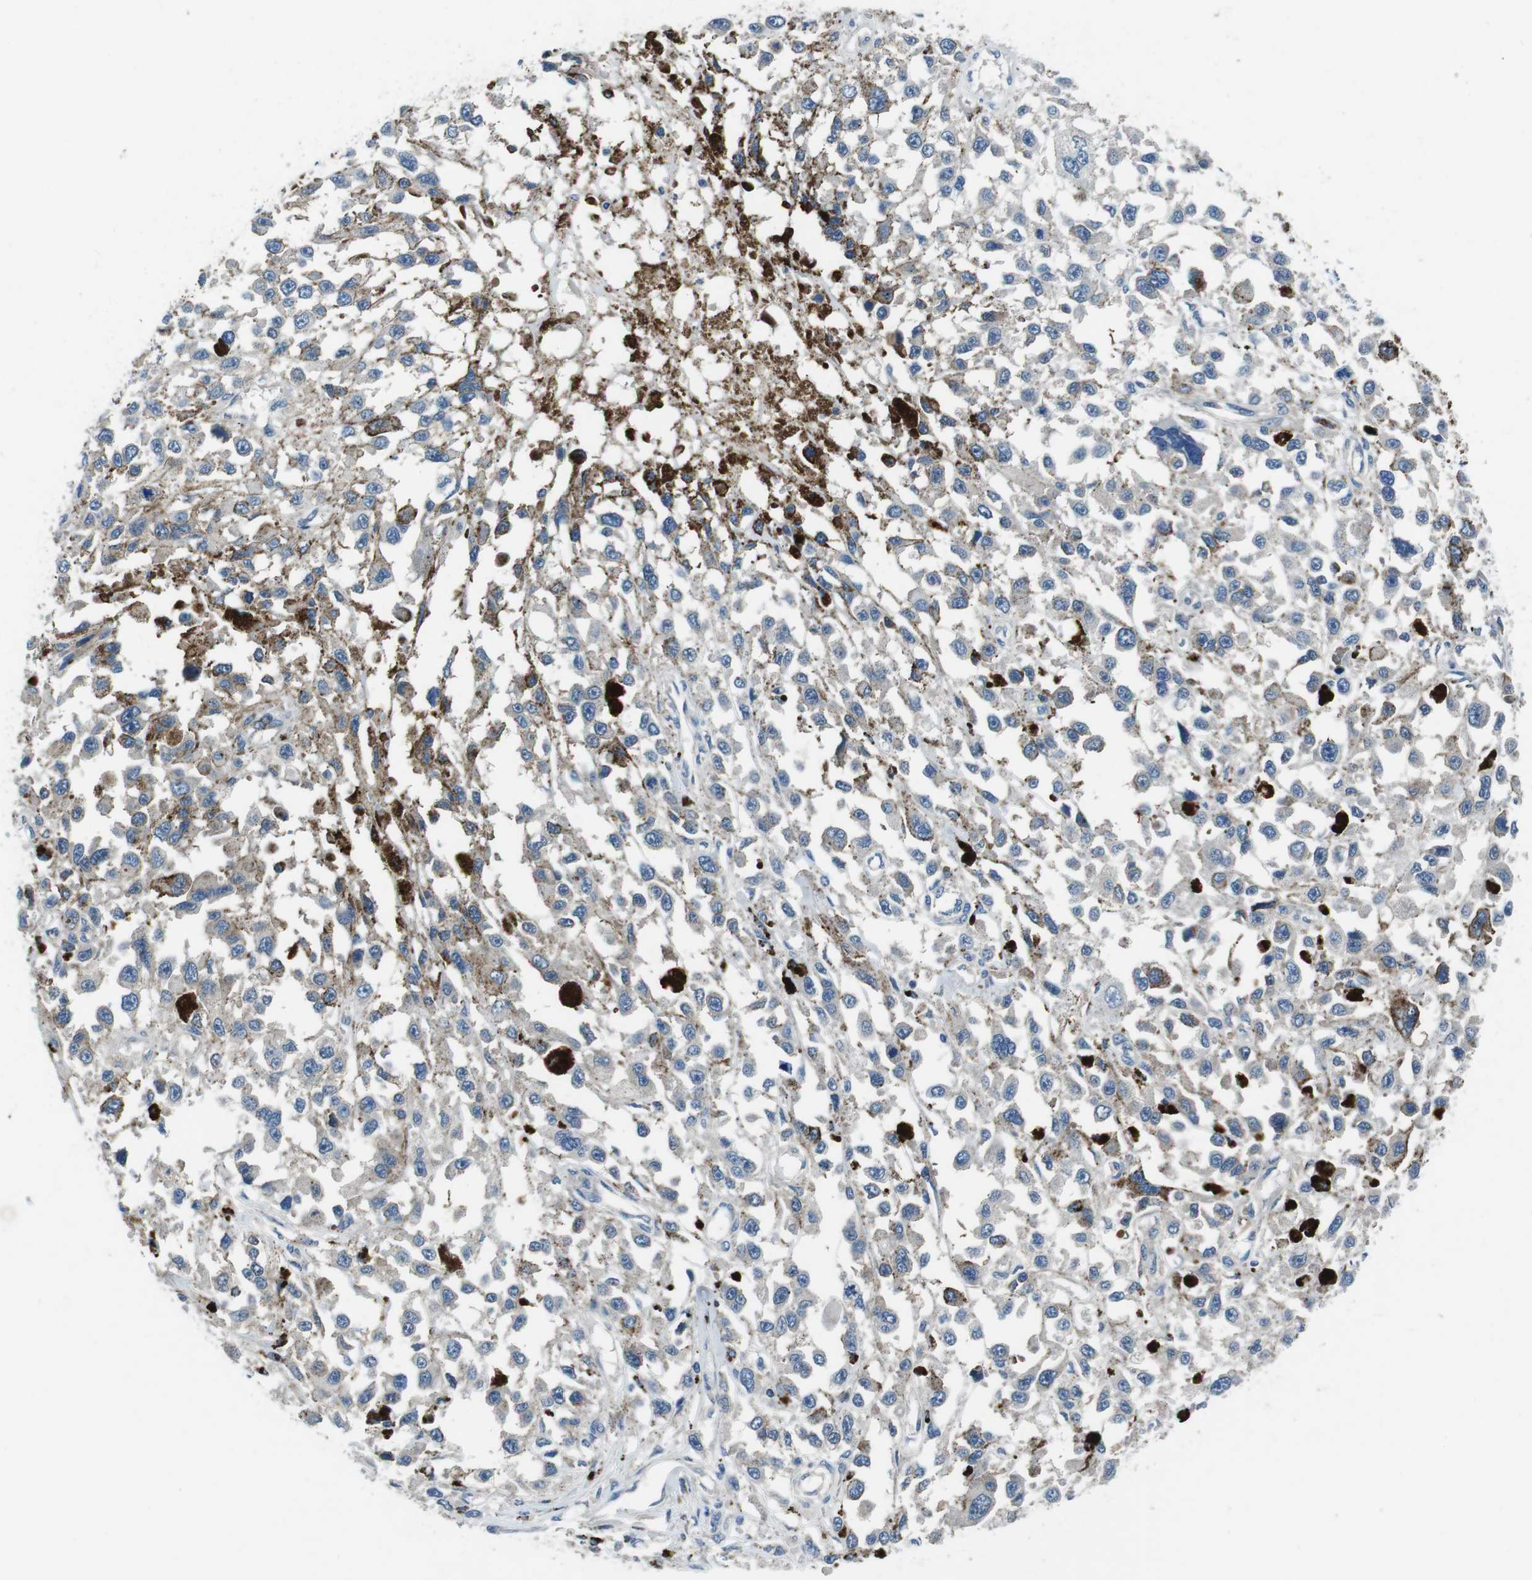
{"staining": {"intensity": "negative", "quantity": "none", "location": "none"}, "tissue": "melanoma", "cell_type": "Tumor cells", "image_type": "cancer", "snomed": [{"axis": "morphology", "description": "Malignant melanoma, Metastatic site"}, {"axis": "topography", "description": "Lymph node"}], "caption": "Histopathology image shows no significant protein positivity in tumor cells of malignant melanoma (metastatic site).", "gene": "TULP3", "patient": {"sex": "male", "age": 59}}